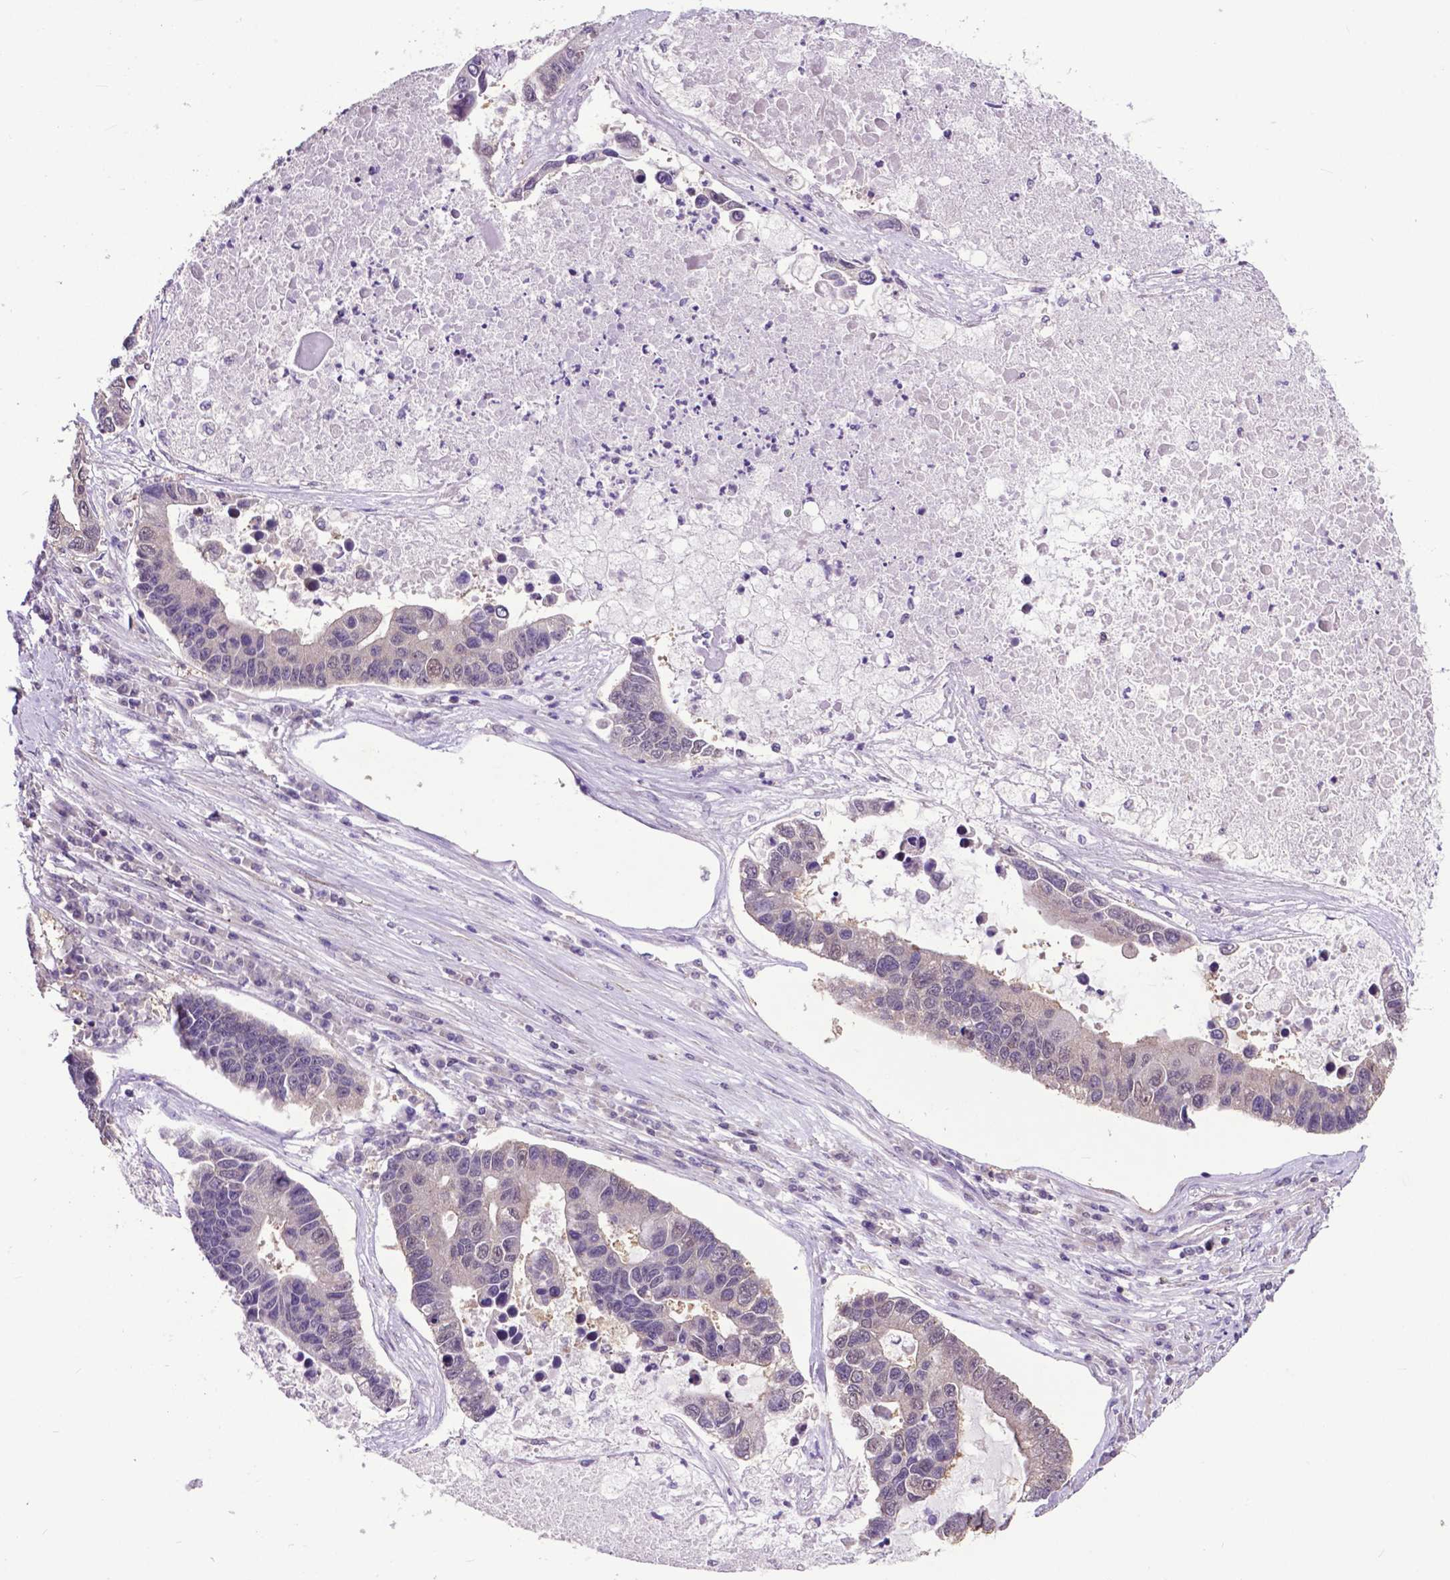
{"staining": {"intensity": "negative", "quantity": "none", "location": "none"}, "tissue": "lung cancer", "cell_type": "Tumor cells", "image_type": "cancer", "snomed": [{"axis": "morphology", "description": "Adenocarcinoma, NOS"}, {"axis": "topography", "description": "Bronchus"}, {"axis": "topography", "description": "Lung"}], "caption": "Lung adenocarcinoma was stained to show a protein in brown. There is no significant expression in tumor cells.", "gene": "OTUB1", "patient": {"sex": "female", "age": 51}}